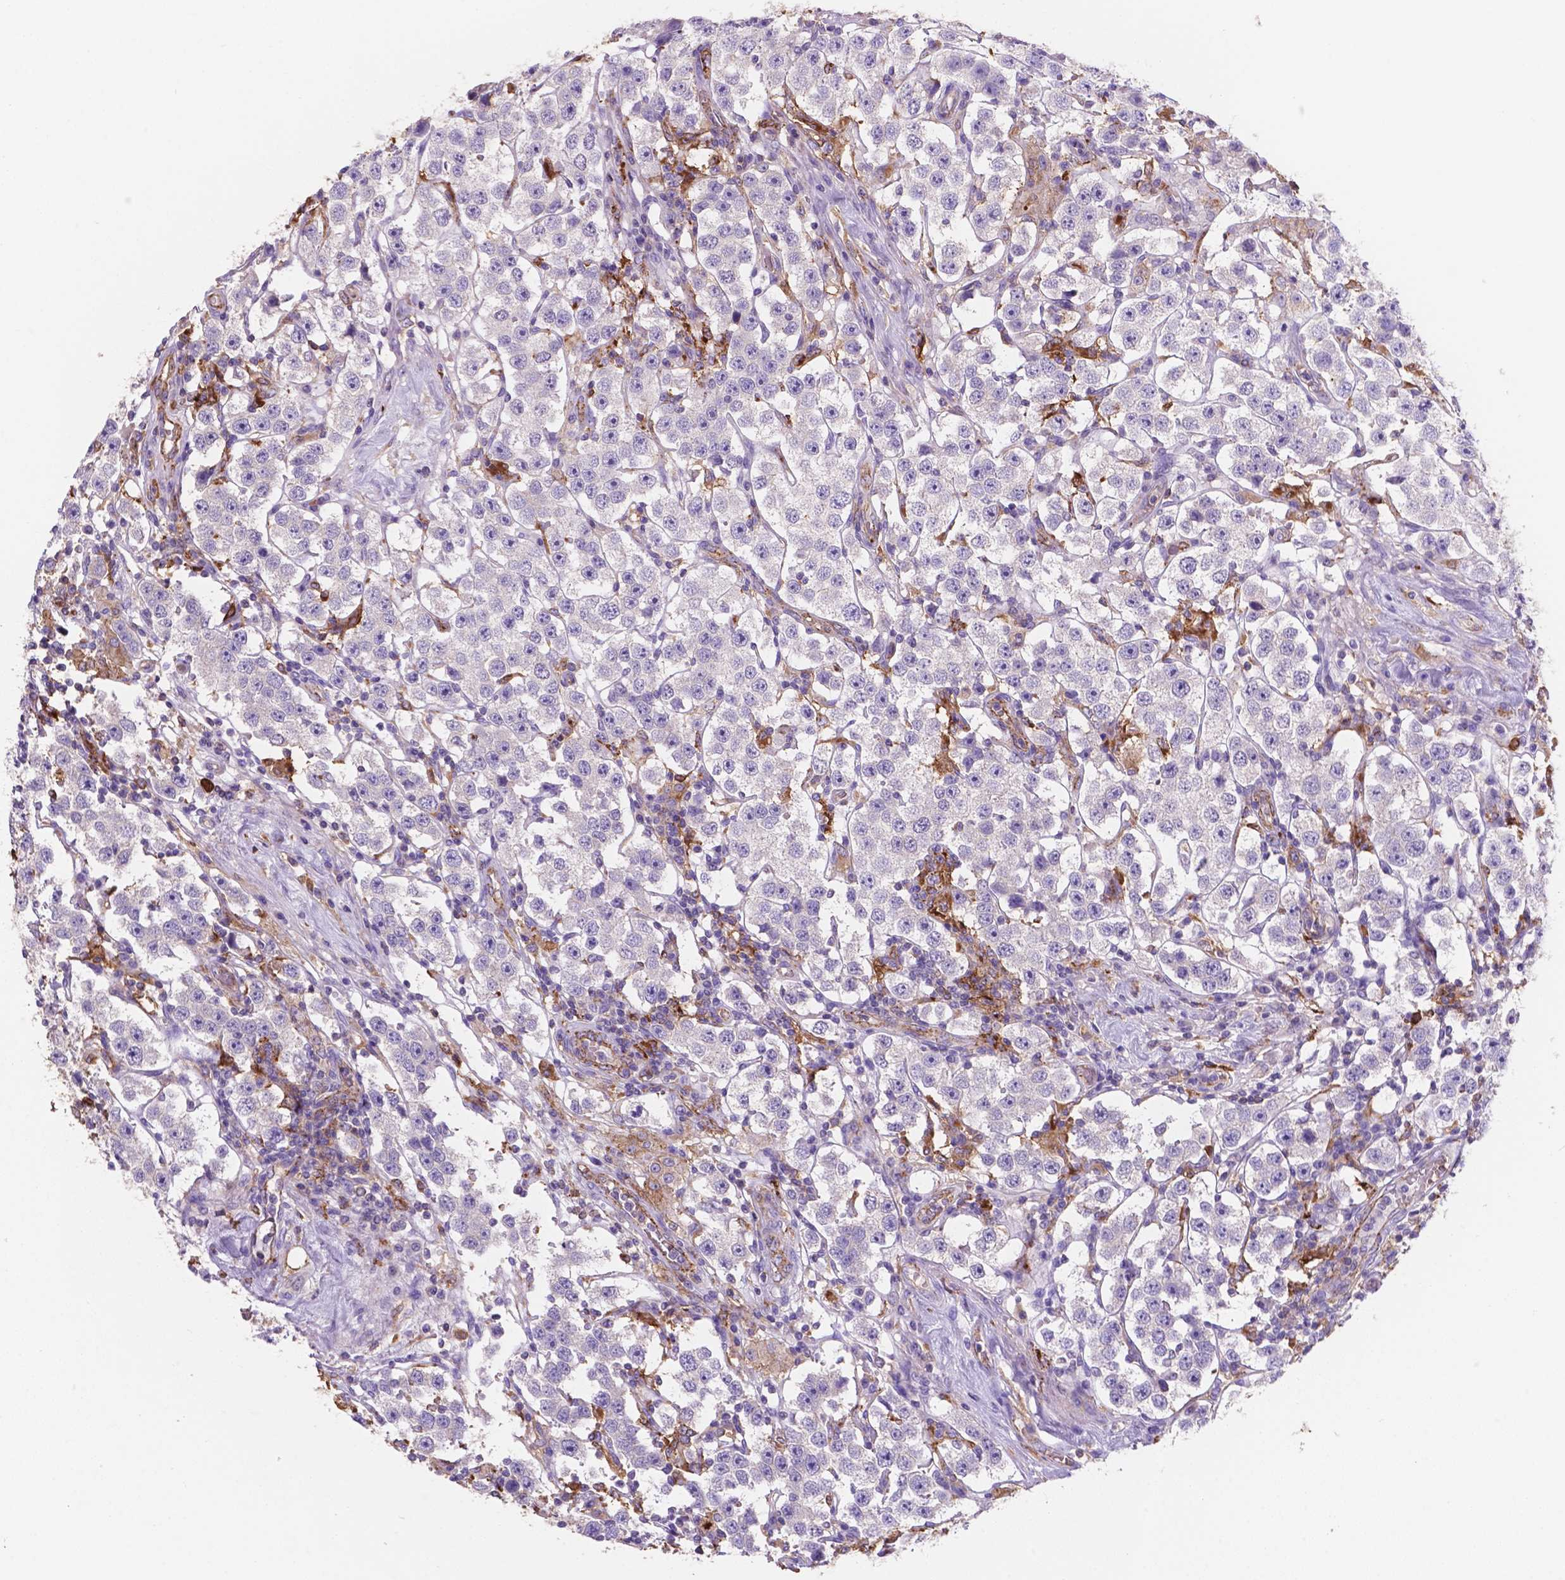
{"staining": {"intensity": "negative", "quantity": "none", "location": "none"}, "tissue": "testis cancer", "cell_type": "Tumor cells", "image_type": "cancer", "snomed": [{"axis": "morphology", "description": "Seminoma, NOS"}, {"axis": "topography", "description": "Testis"}], "caption": "IHC of human testis seminoma reveals no expression in tumor cells.", "gene": "MKRN2OS", "patient": {"sex": "male", "age": 37}}